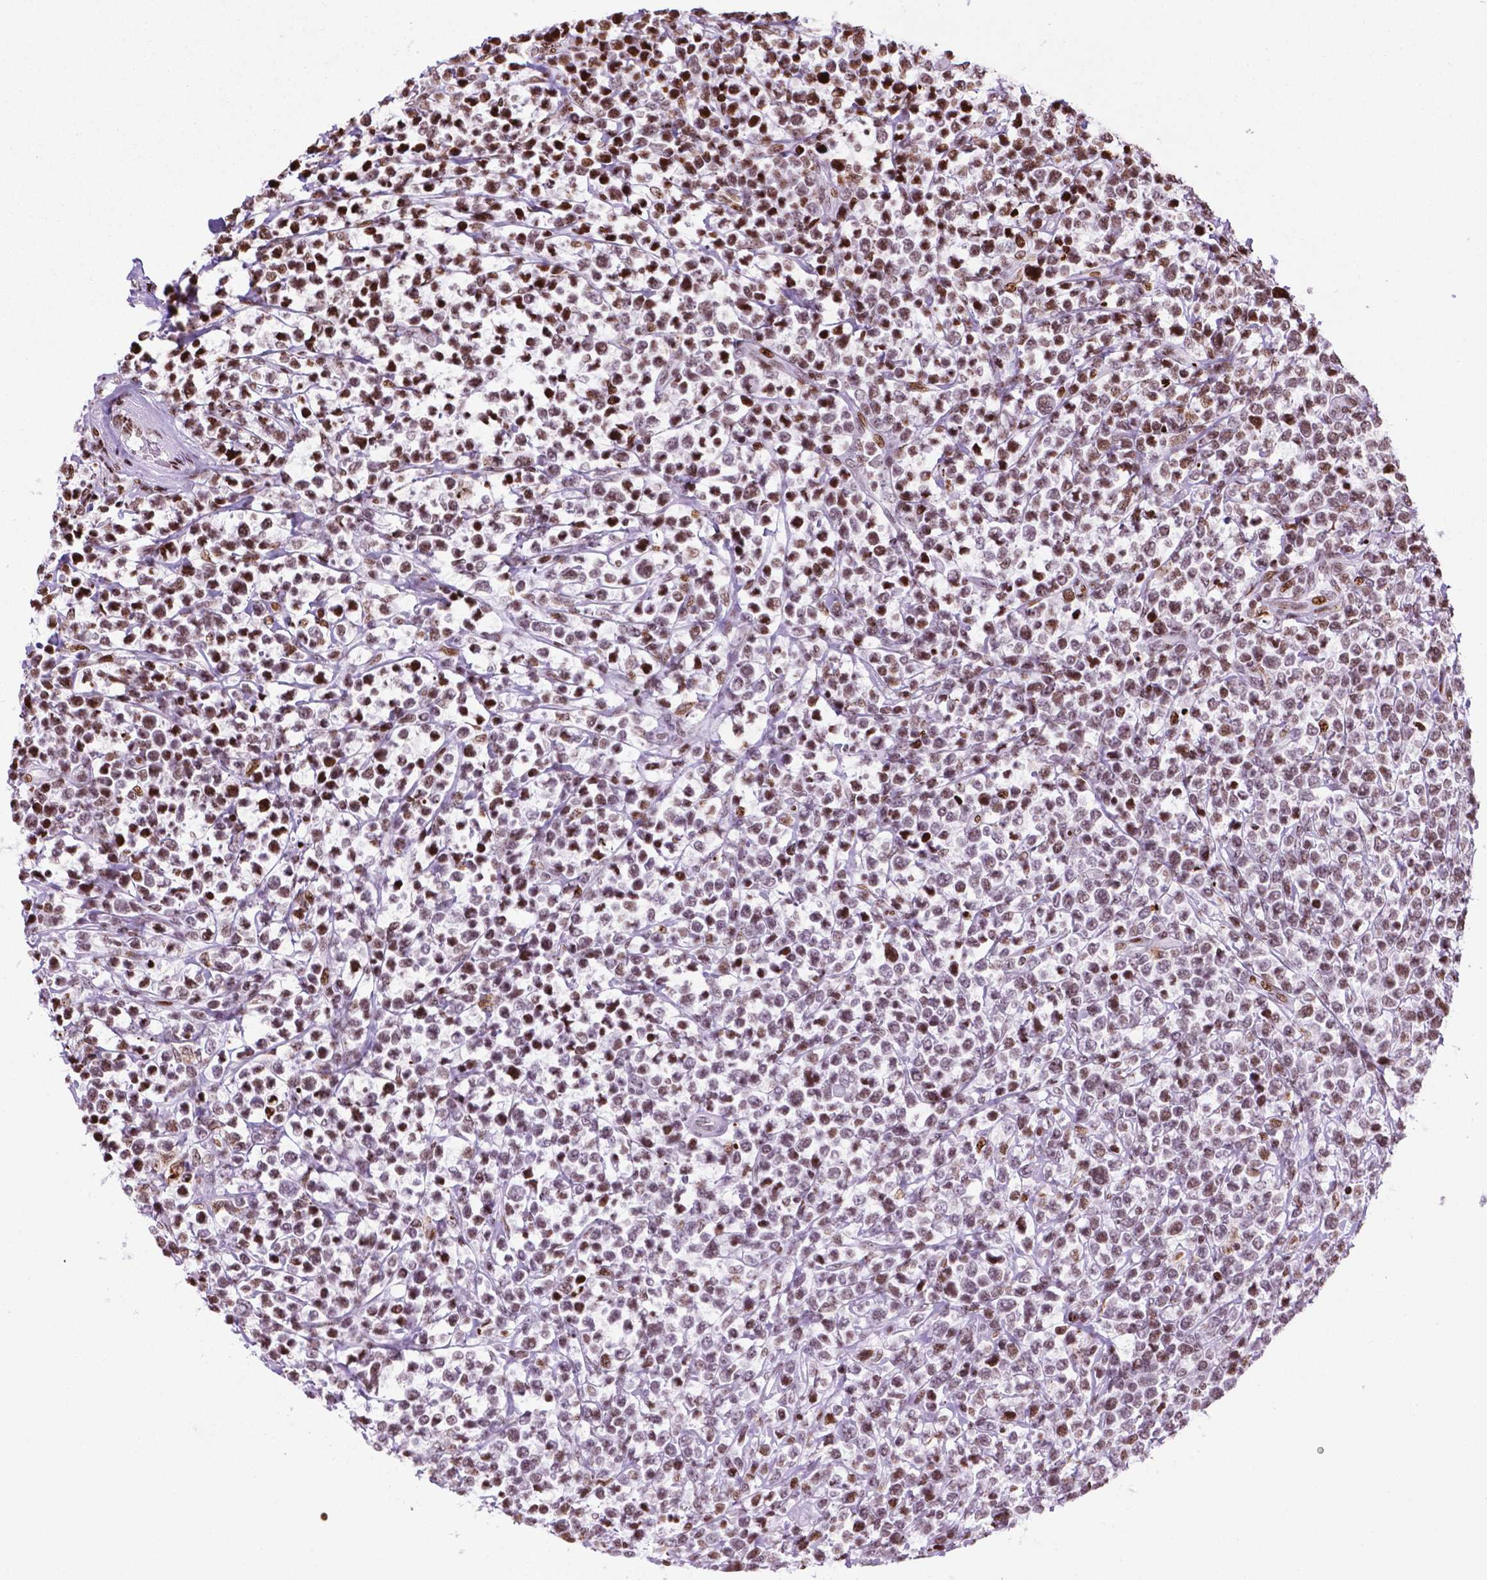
{"staining": {"intensity": "moderate", "quantity": ">75%", "location": "nuclear"}, "tissue": "lymphoma", "cell_type": "Tumor cells", "image_type": "cancer", "snomed": [{"axis": "morphology", "description": "Malignant lymphoma, non-Hodgkin's type, High grade"}, {"axis": "topography", "description": "Soft tissue"}], "caption": "Lymphoma stained with a brown dye reveals moderate nuclear positive staining in approximately >75% of tumor cells.", "gene": "TMEM250", "patient": {"sex": "female", "age": 56}}